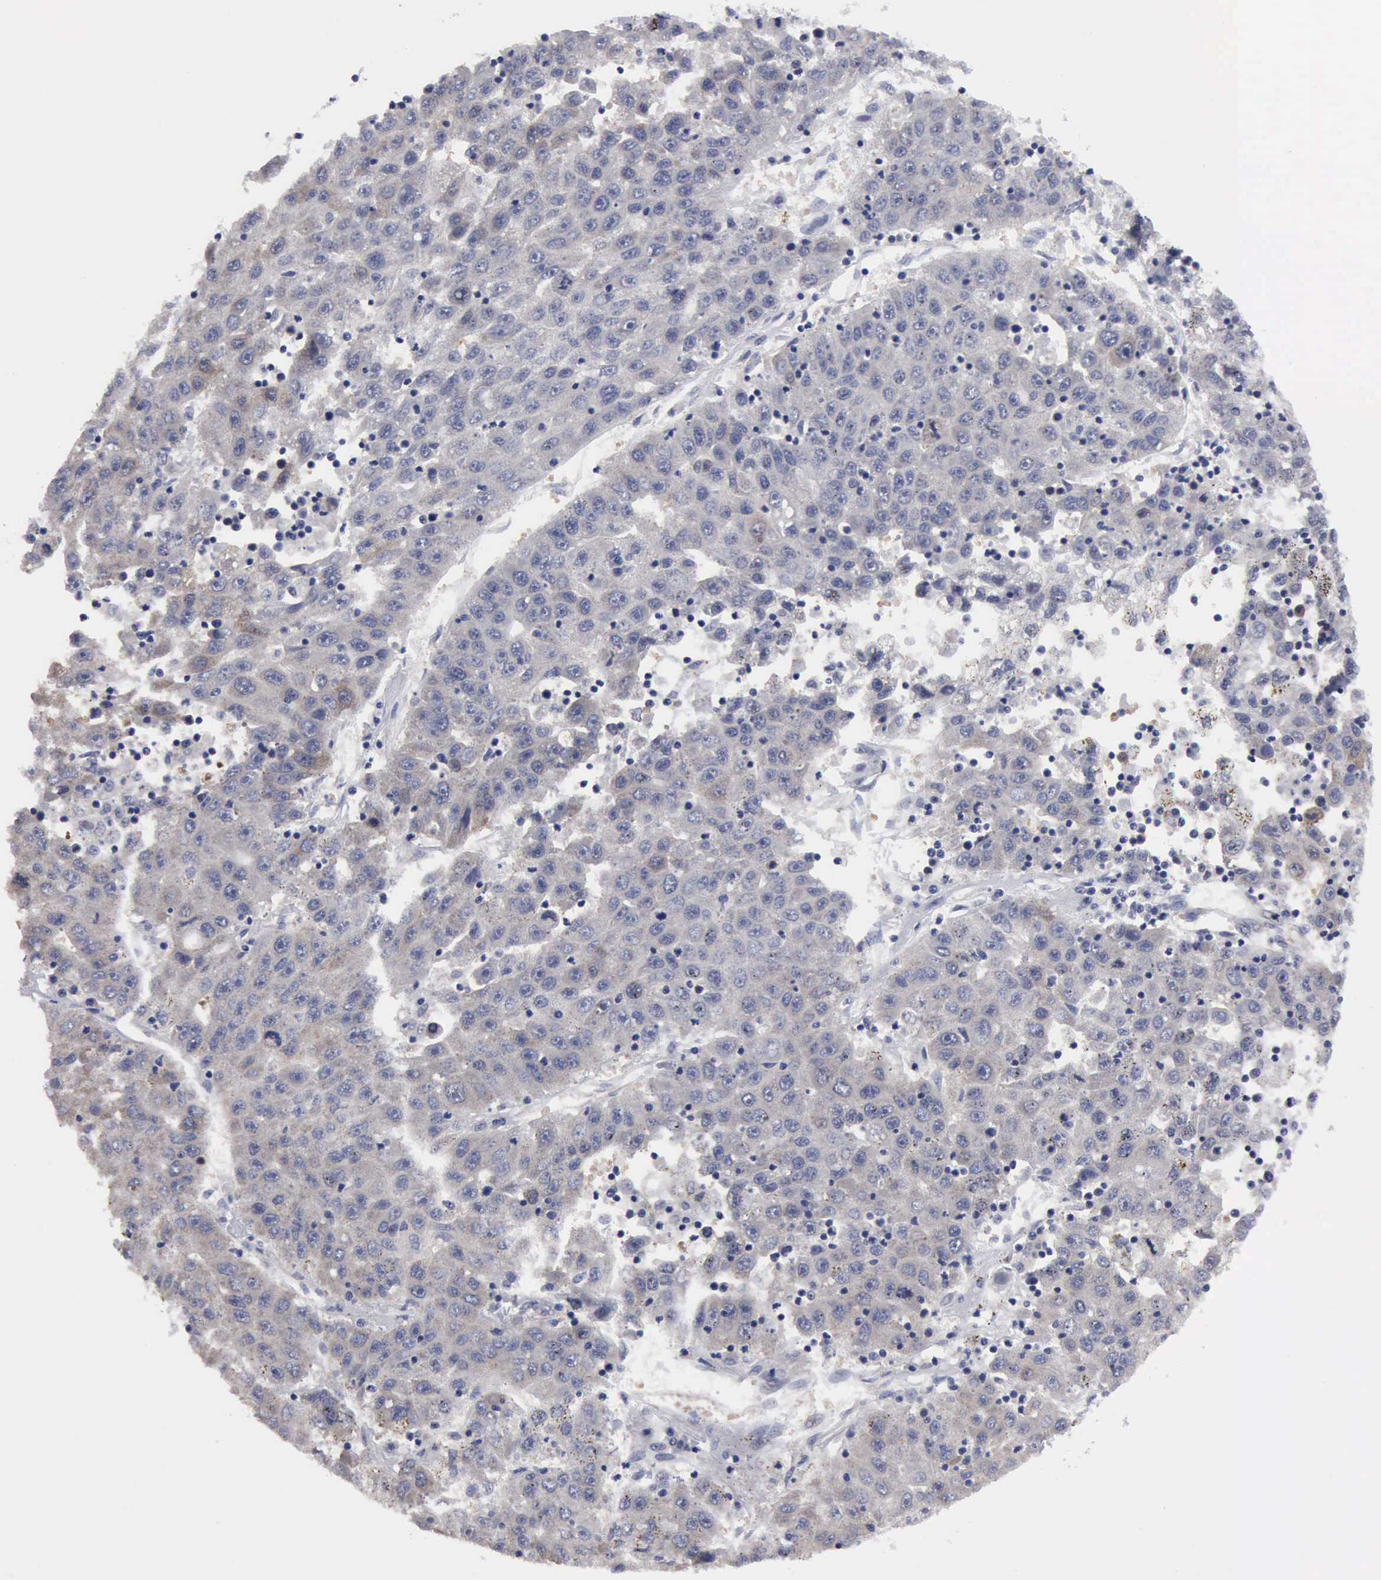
{"staining": {"intensity": "weak", "quantity": "<25%", "location": "cytoplasmic/membranous"}, "tissue": "liver cancer", "cell_type": "Tumor cells", "image_type": "cancer", "snomed": [{"axis": "morphology", "description": "Carcinoma, Hepatocellular, NOS"}, {"axis": "topography", "description": "Liver"}], "caption": "Immunohistochemical staining of human liver hepatocellular carcinoma demonstrates no significant staining in tumor cells. The staining was performed using DAB to visualize the protein expression in brown, while the nuclei were stained in blue with hematoxylin (Magnification: 20x).", "gene": "TXLNG", "patient": {"sex": "male", "age": 49}}